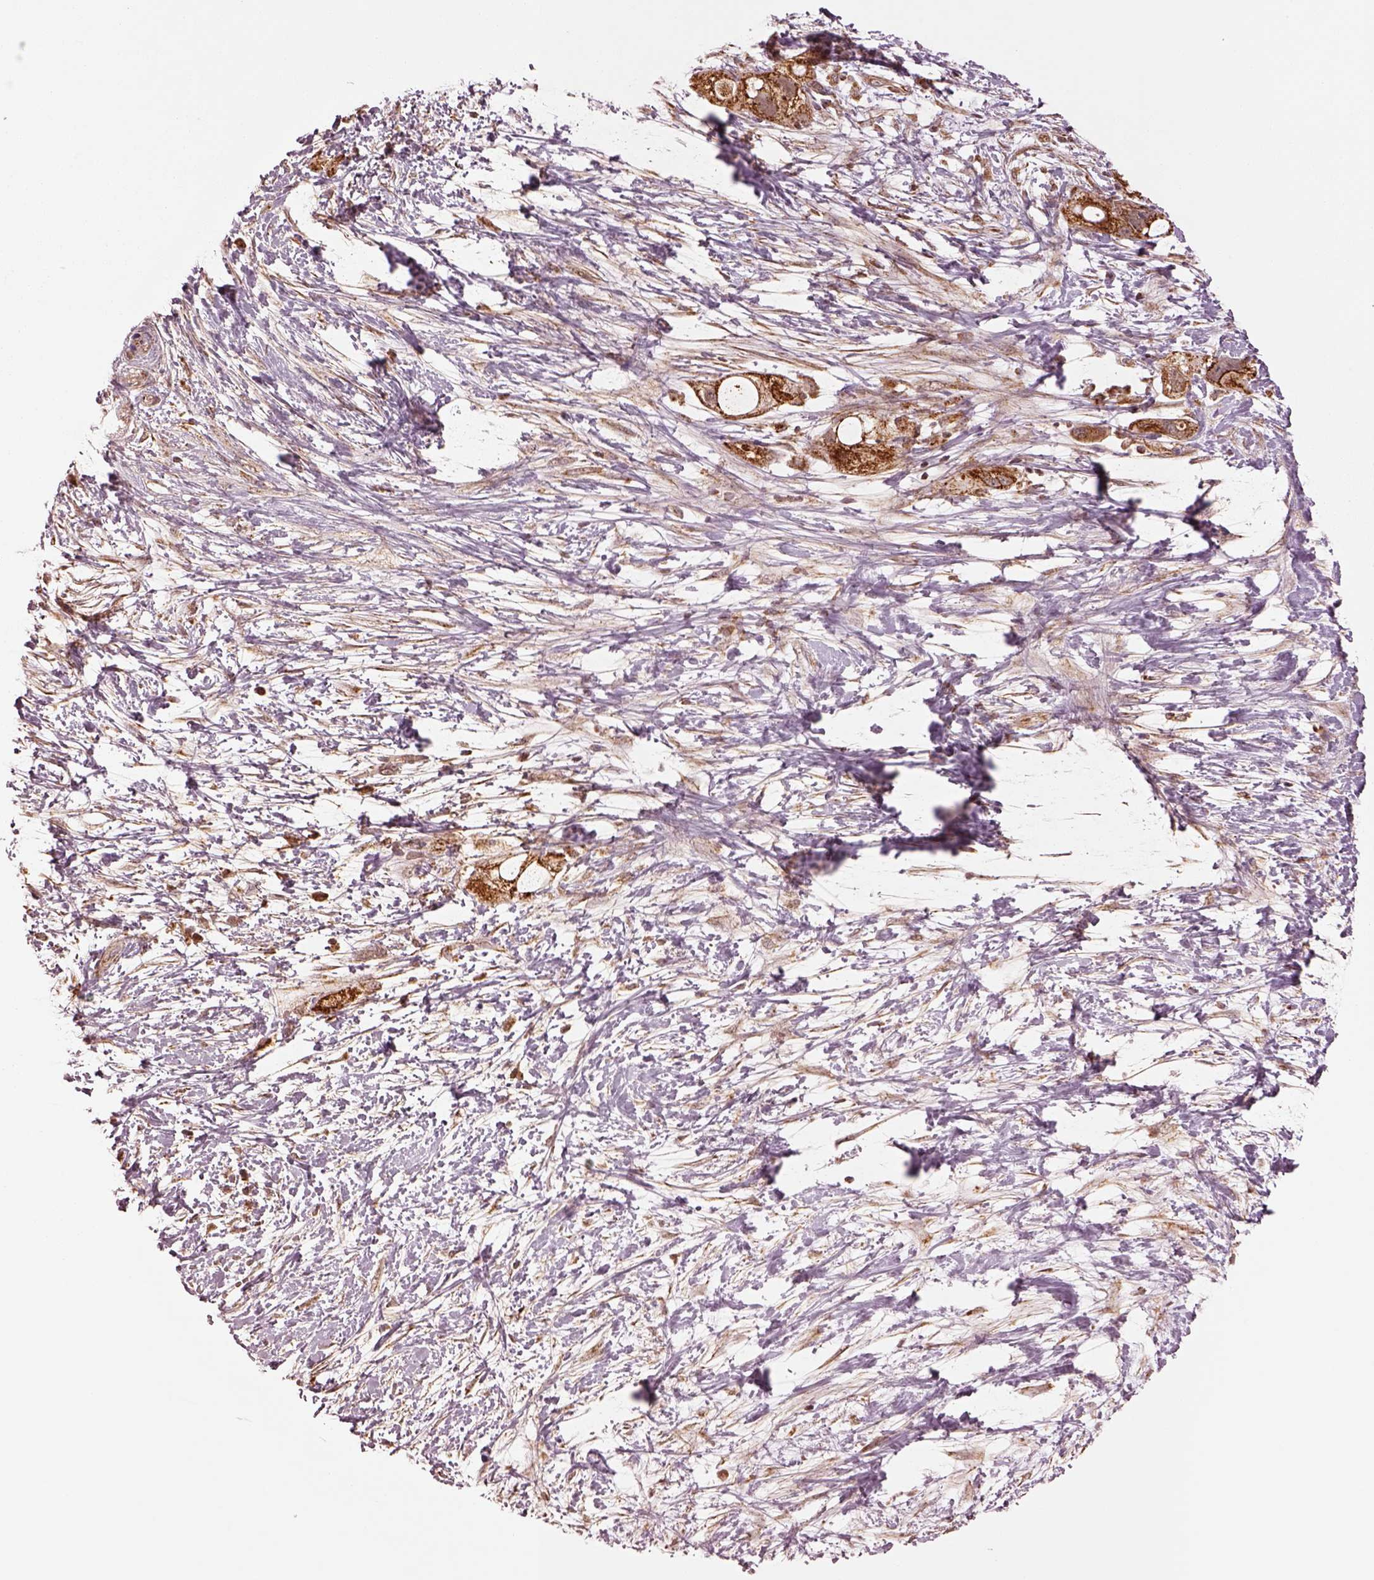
{"staining": {"intensity": "strong", "quantity": ">75%", "location": "cytoplasmic/membranous"}, "tissue": "pancreatic cancer", "cell_type": "Tumor cells", "image_type": "cancer", "snomed": [{"axis": "morphology", "description": "Adenocarcinoma, NOS"}, {"axis": "topography", "description": "Pancreas"}], "caption": "Strong cytoplasmic/membranous positivity is present in approximately >75% of tumor cells in adenocarcinoma (pancreatic).", "gene": "SEL1L3", "patient": {"sex": "female", "age": 72}}